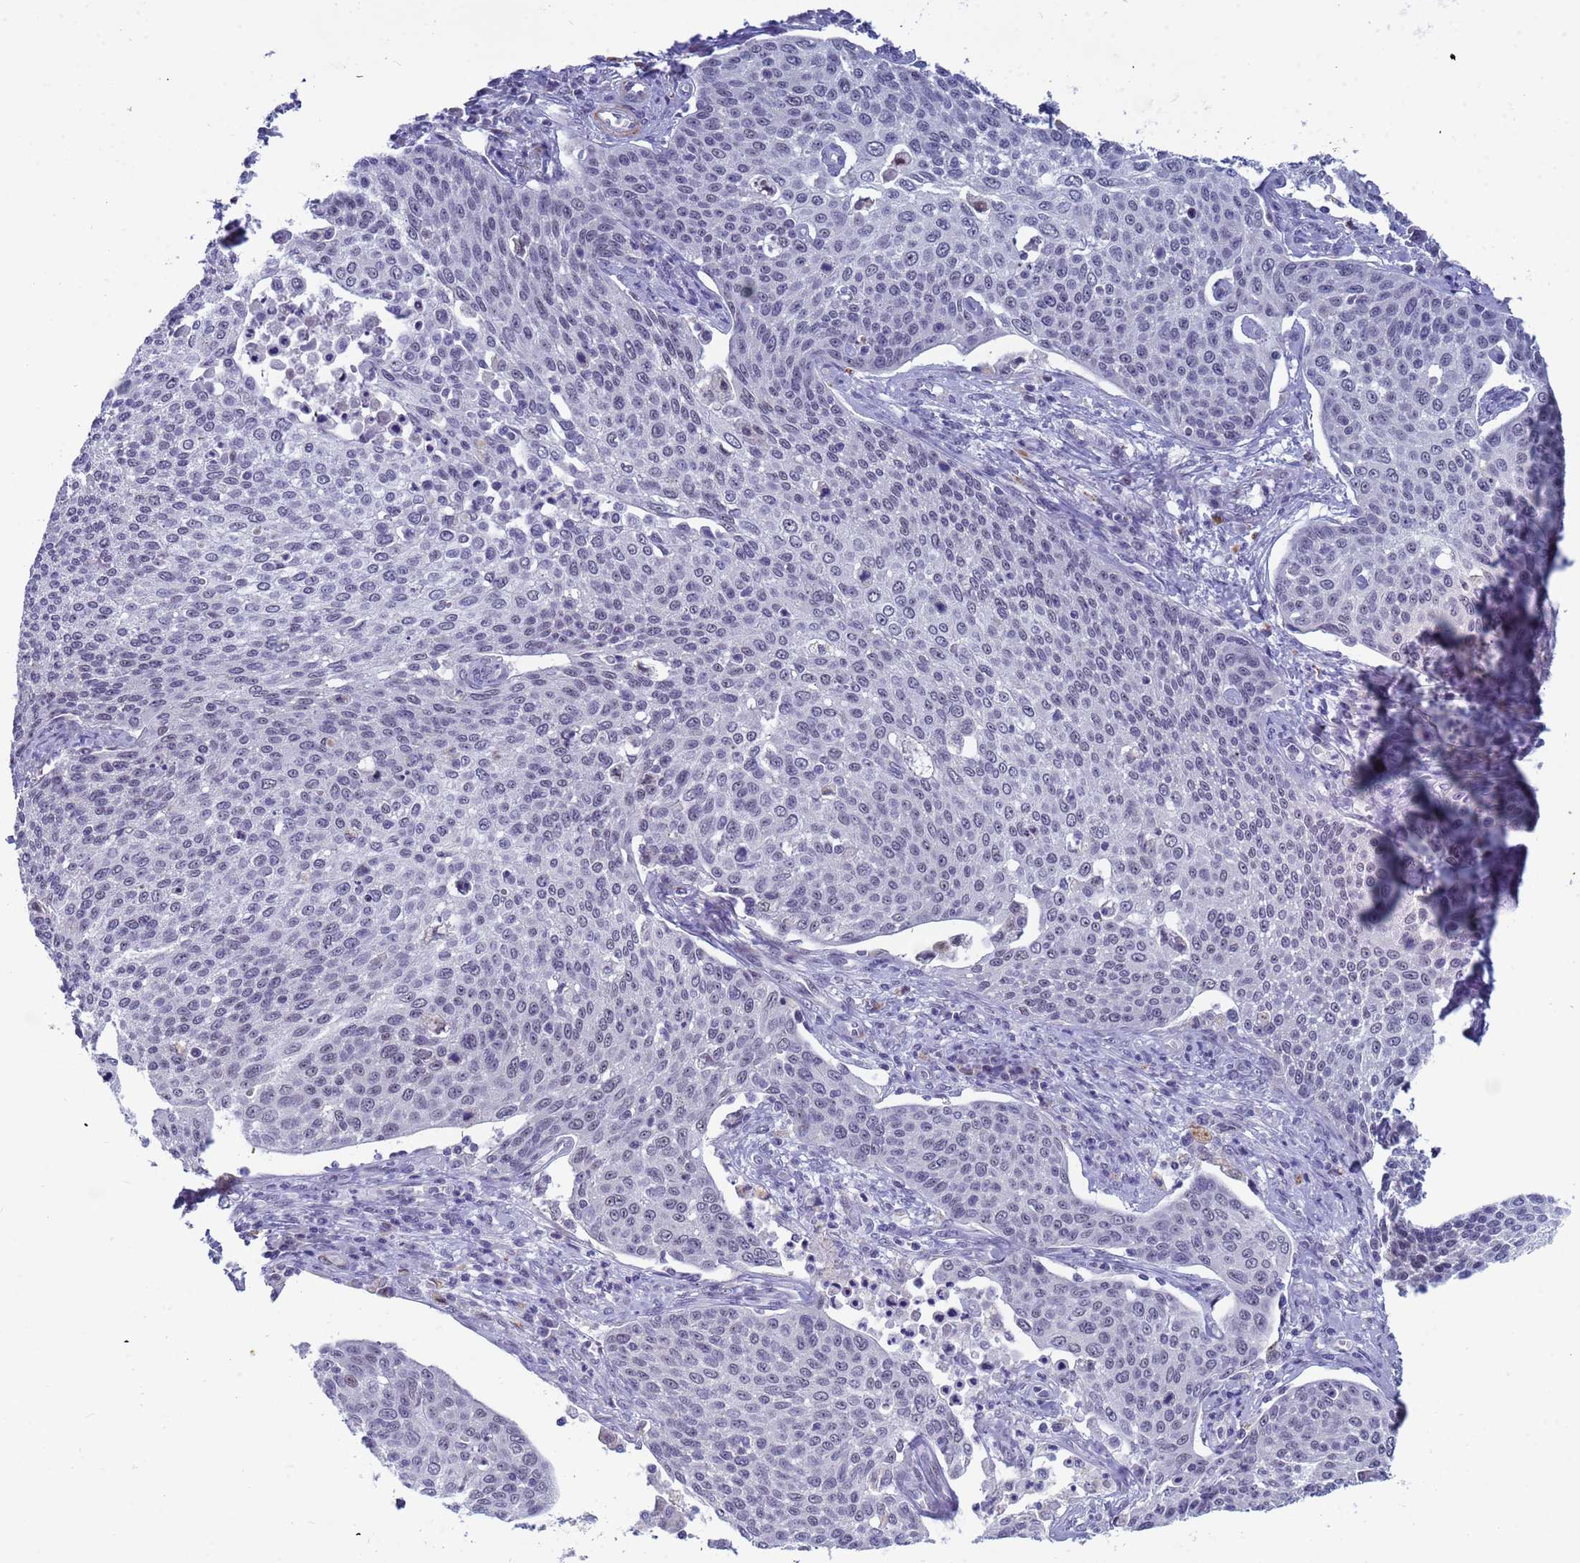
{"staining": {"intensity": "negative", "quantity": "none", "location": "none"}, "tissue": "cervical cancer", "cell_type": "Tumor cells", "image_type": "cancer", "snomed": [{"axis": "morphology", "description": "Squamous cell carcinoma, NOS"}, {"axis": "topography", "description": "Cervix"}], "caption": "Immunohistochemical staining of cervical cancer shows no significant positivity in tumor cells. (Stains: DAB immunohistochemistry with hematoxylin counter stain, Microscopy: brightfield microscopy at high magnification).", "gene": "CXorf65", "patient": {"sex": "female", "age": 34}}